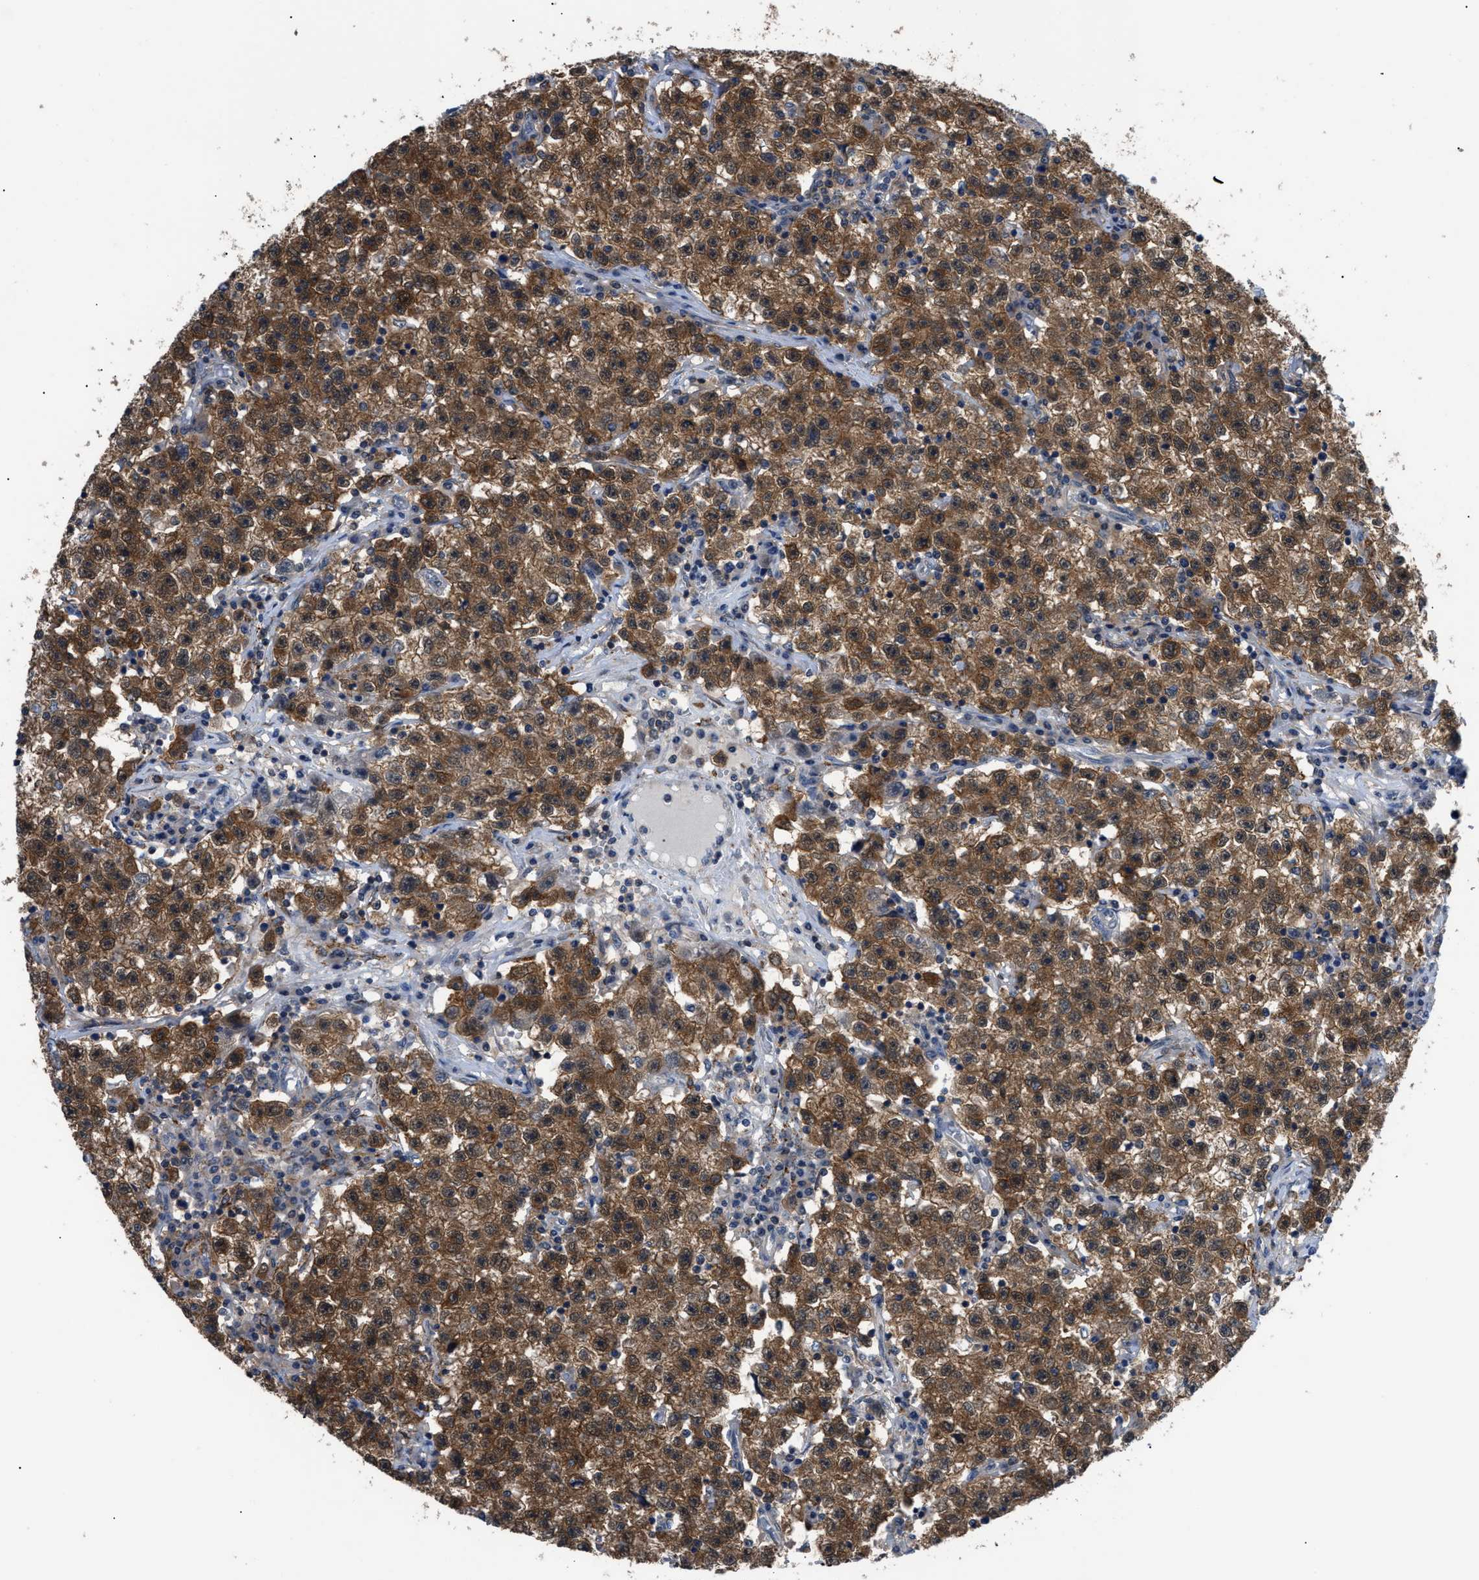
{"staining": {"intensity": "strong", "quantity": ">75%", "location": "cytoplasmic/membranous"}, "tissue": "testis cancer", "cell_type": "Tumor cells", "image_type": "cancer", "snomed": [{"axis": "morphology", "description": "Seminoma, NOS"}, {"axis": "topography", "description": "Testis"}], "caption": "Seminoma (testis) tissue shows strong cytoplasmic/membranous staining in about >75% of tumor cells, visualized by immunohistochemistry.", "gene": "TMEM45B", "patient": {"sex": "male", "age": 22}}